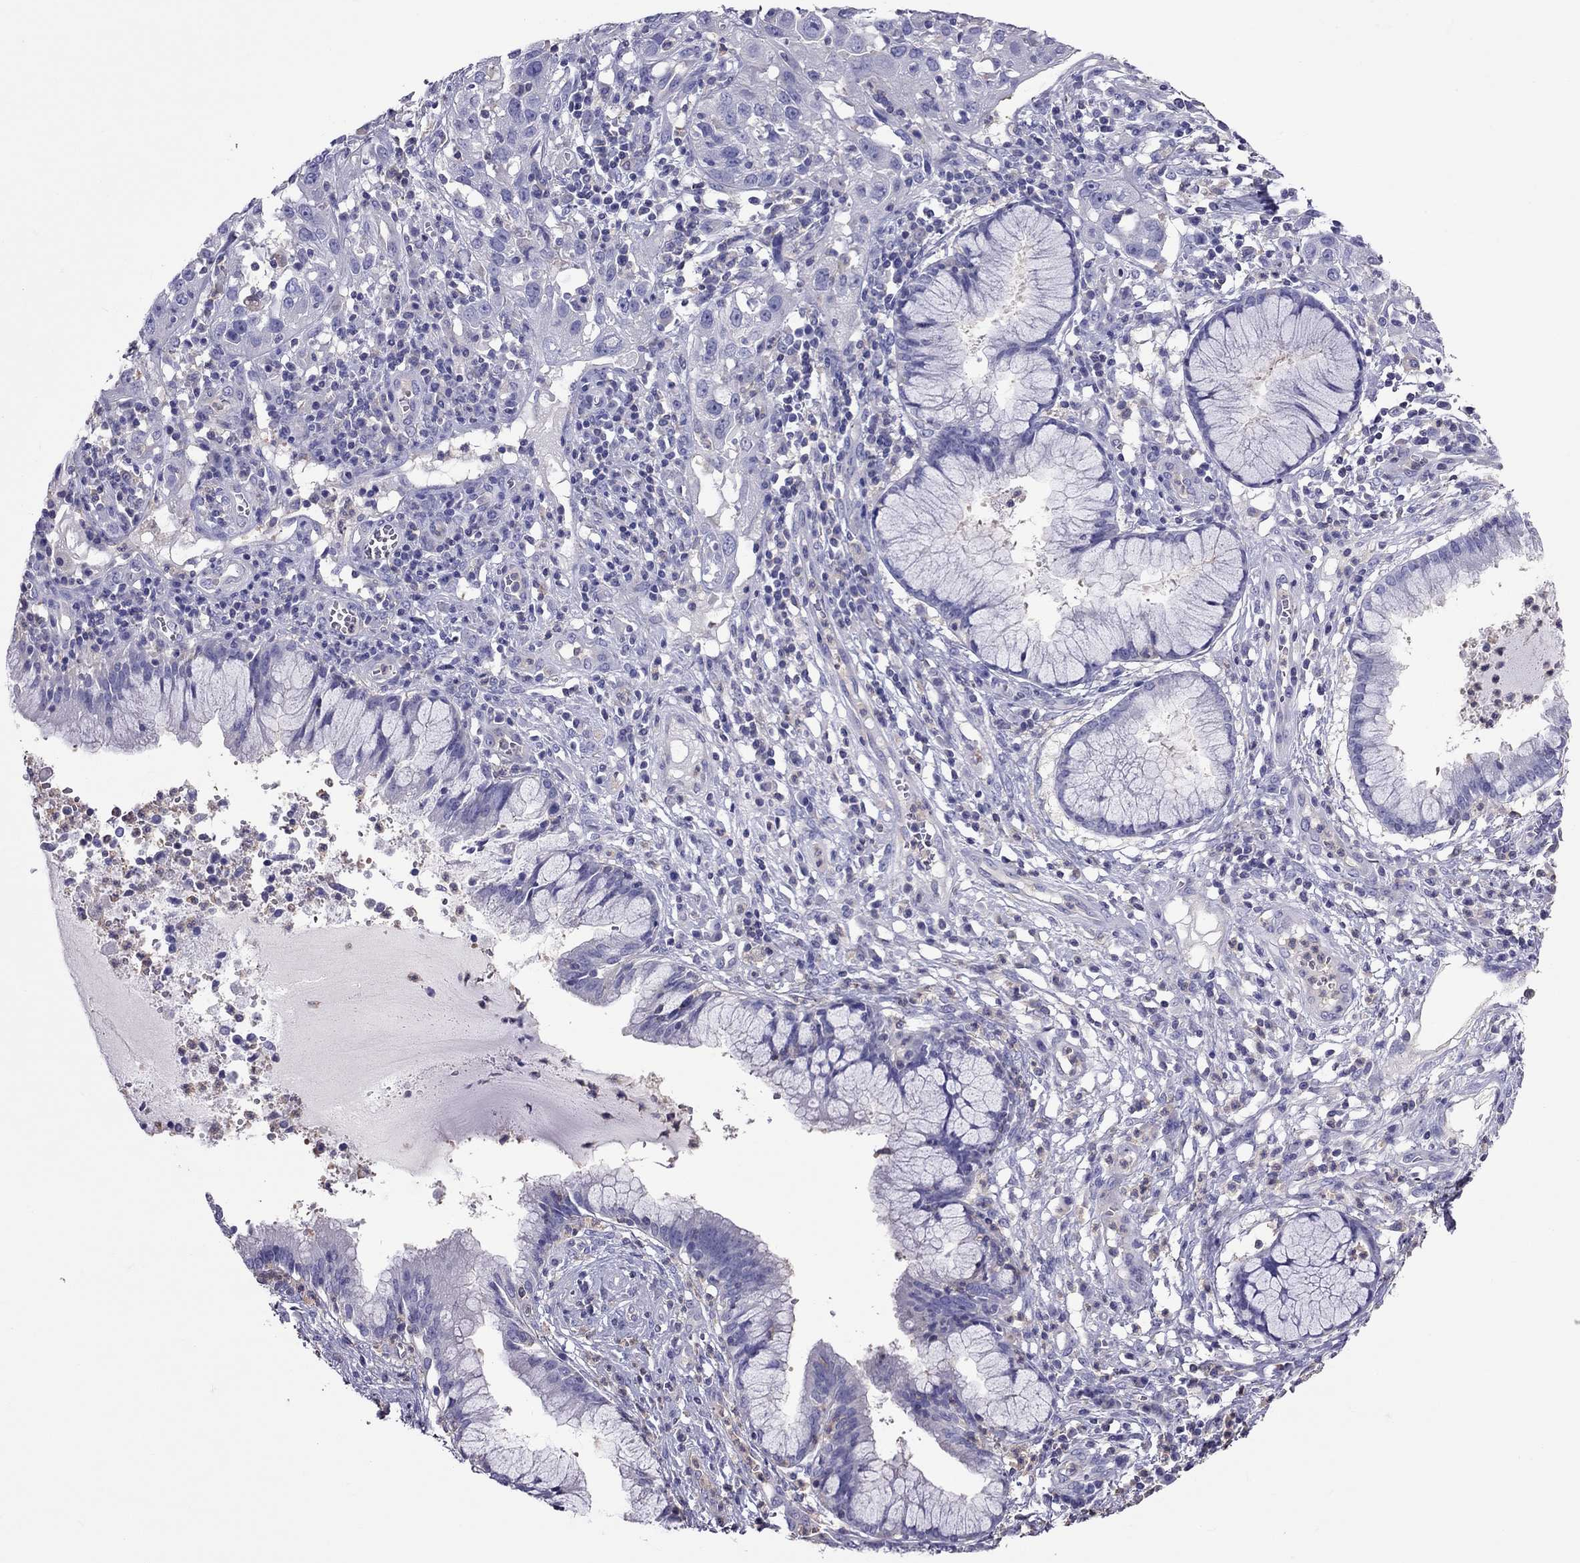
{"staining": {"intensity": "negative", "quantity": "none", "location": "none"}, "tissue": "cervical cancer", "cell_type": "Tumor cells", "image_type": "cancer", "snomed": [{"axis": "morphology", "description": "Squamous cell carcinoma, NOS"}, {"axis": "topography", "description": "Cervix"}], "caption": "Immunohistochemistry (IHC) micrograph of neoplastic tissue: cervical cancer (squamous cell carcinoma) stained with DAB displays no significant protein staining in tumor cells.", "gene": "TEX22", "patient": {"sex": "female", "age": 32}}